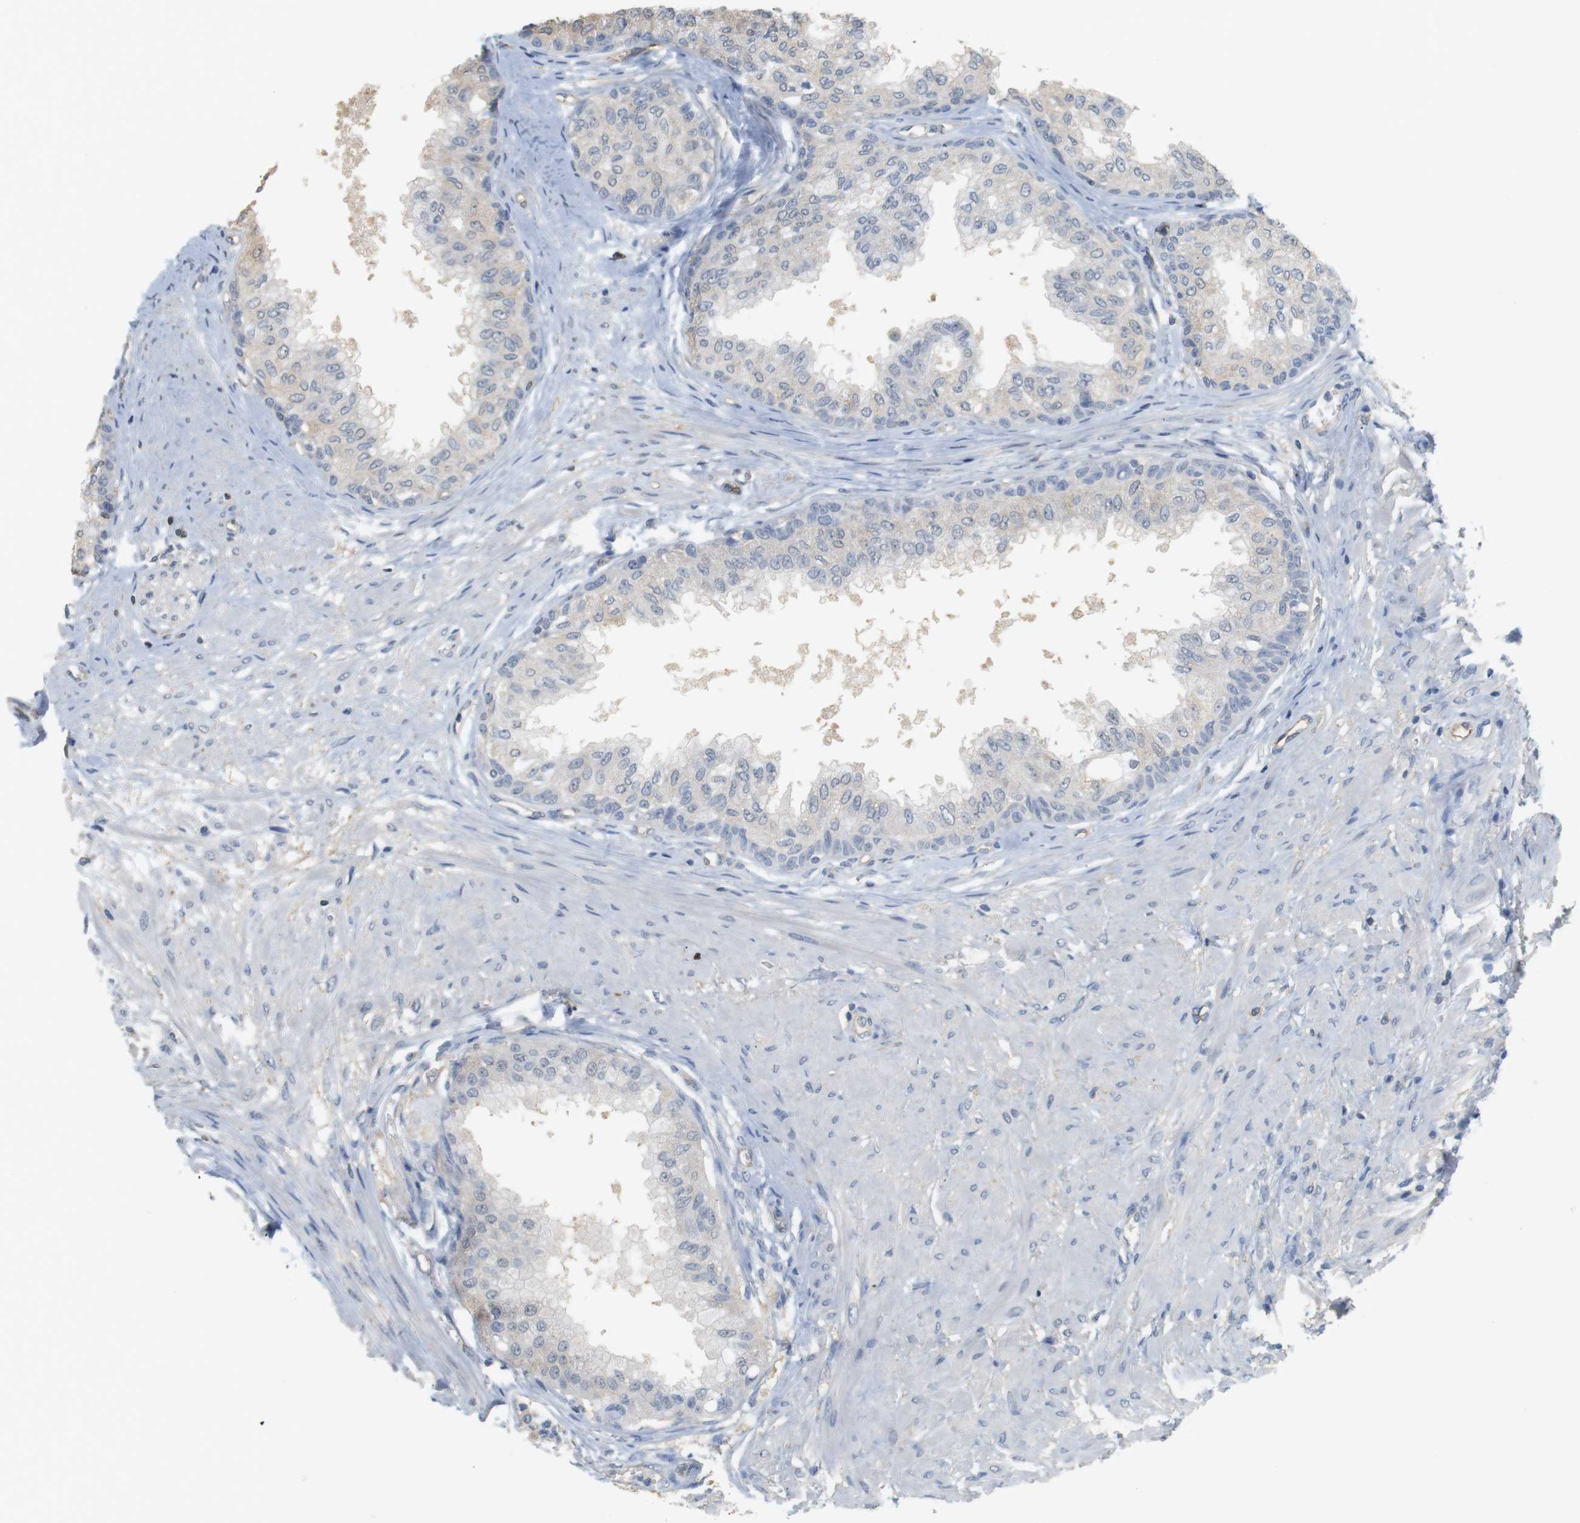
{"staining": {"intensity": "negative", "quantity": "none", "location": "none"}, "tissue": "prostate", "cell_type": "Glandular cells", "image_type": "normal", "snomed": [{"axis": "morphology", "description": "Normal tissue, NOS"}, {"axis": "topography", "description": "Prostate"}, {"axis": "topography", "description": "Seminal veicle"}], "caption": "A high-resolution micrograph shows immunohistochemistry (IHC) staining of benign prostate, which exhibits no significant expression in glandular cells. The staining was performed using DAB (3,3'-diaminobenzidine) to visualize the protein expression in brown, while the nuclei were stained in blue with hematoxylin (Magnification: 20x).", "gene": "OSR1", "patient": {"sex": "male", "age": 60}}